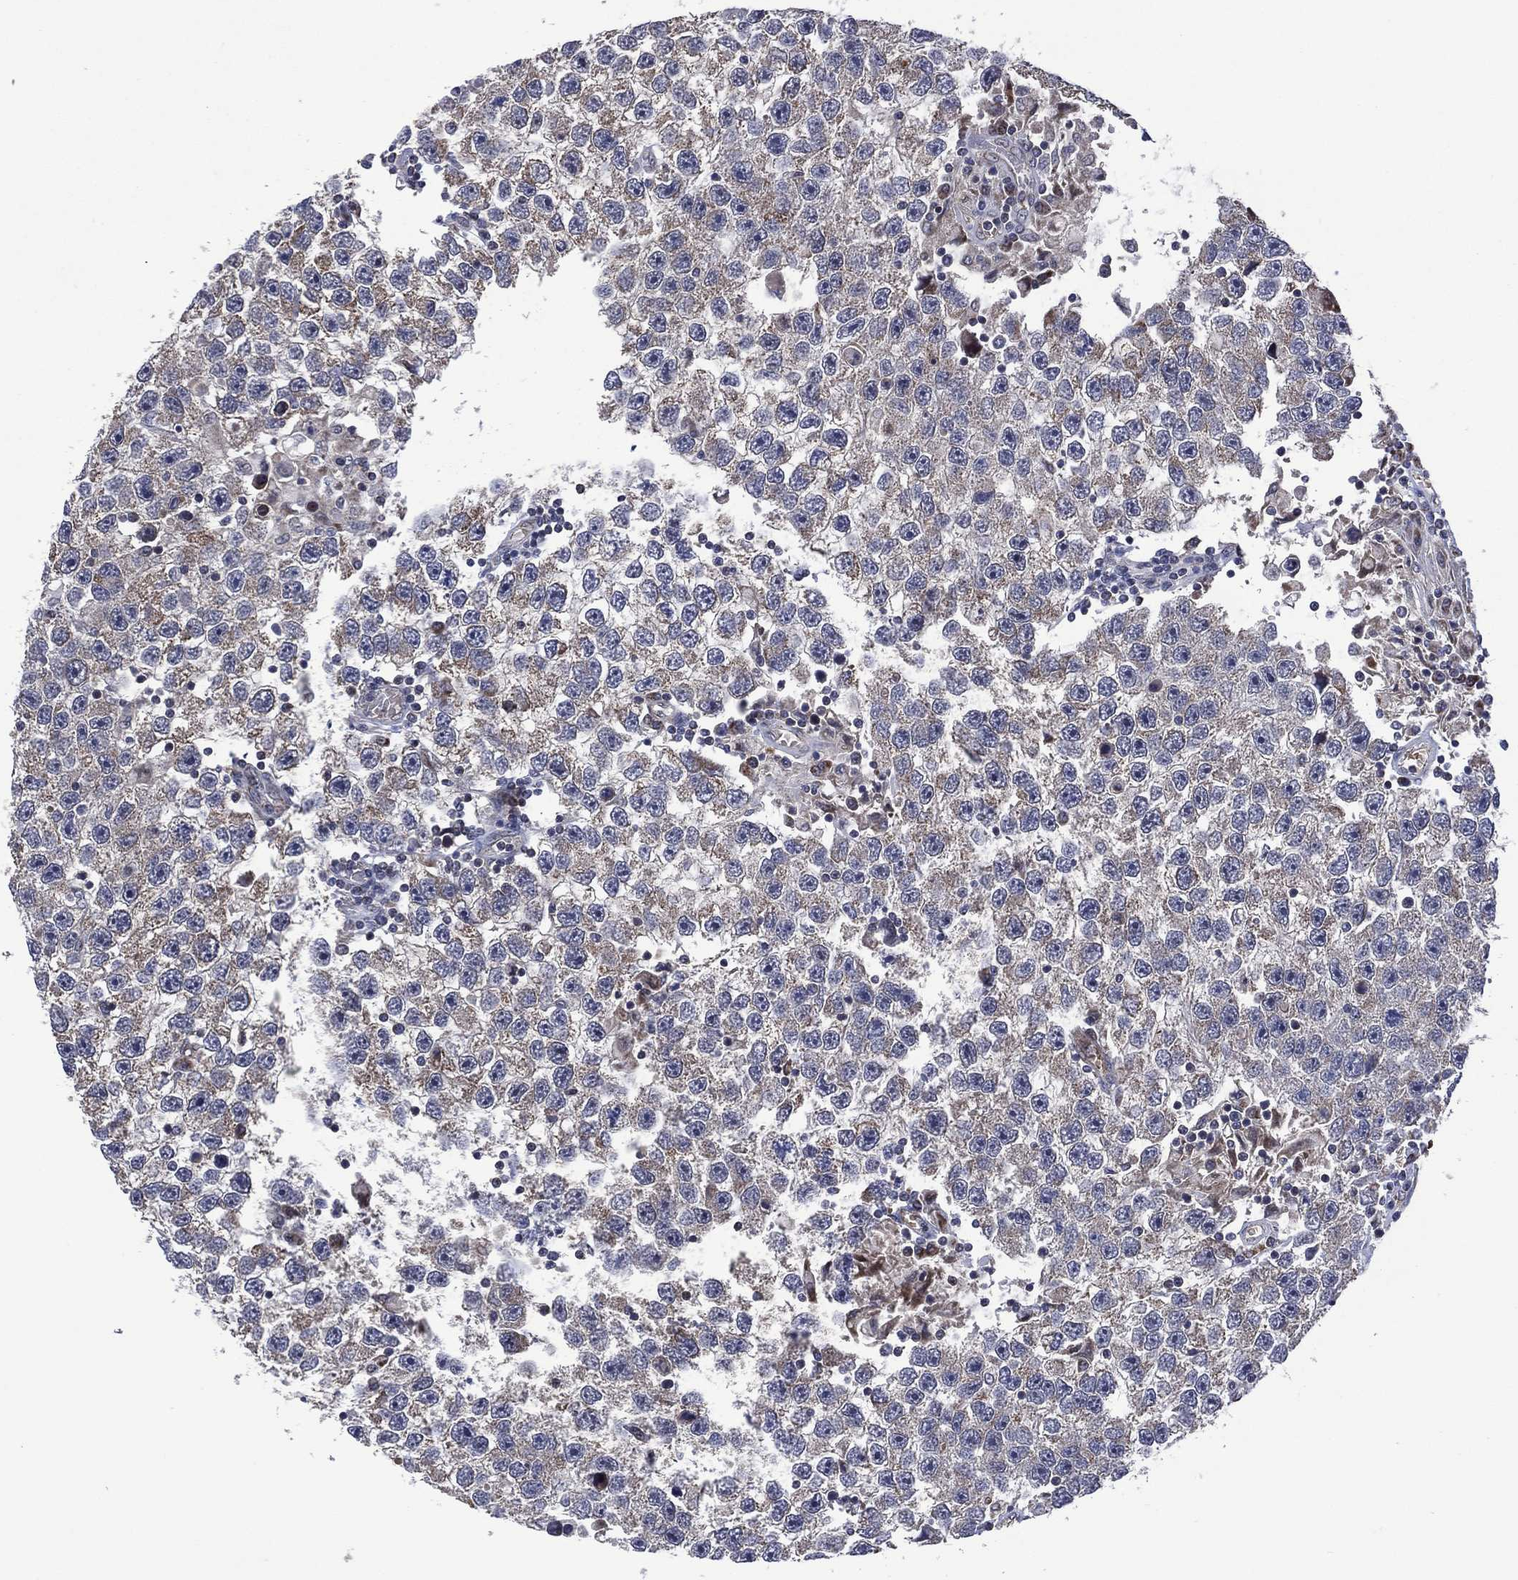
{"staining": {"intensity": "negative", "quantity": "none", "location": "none"}, "tissue": "testis cancer", "cell_type": "Tumor cells", "image_type": "cancer", "snomed": [{"axis": "morphology", "description": "Seminoma, NOS"}, {"axis": "topography", "description": "Testis"}], "caption": "Tumor cells show no significant protein staining in seminoma (testis).", "gene": "HTD2", "patient": {"sex": "male", "age": 26}}